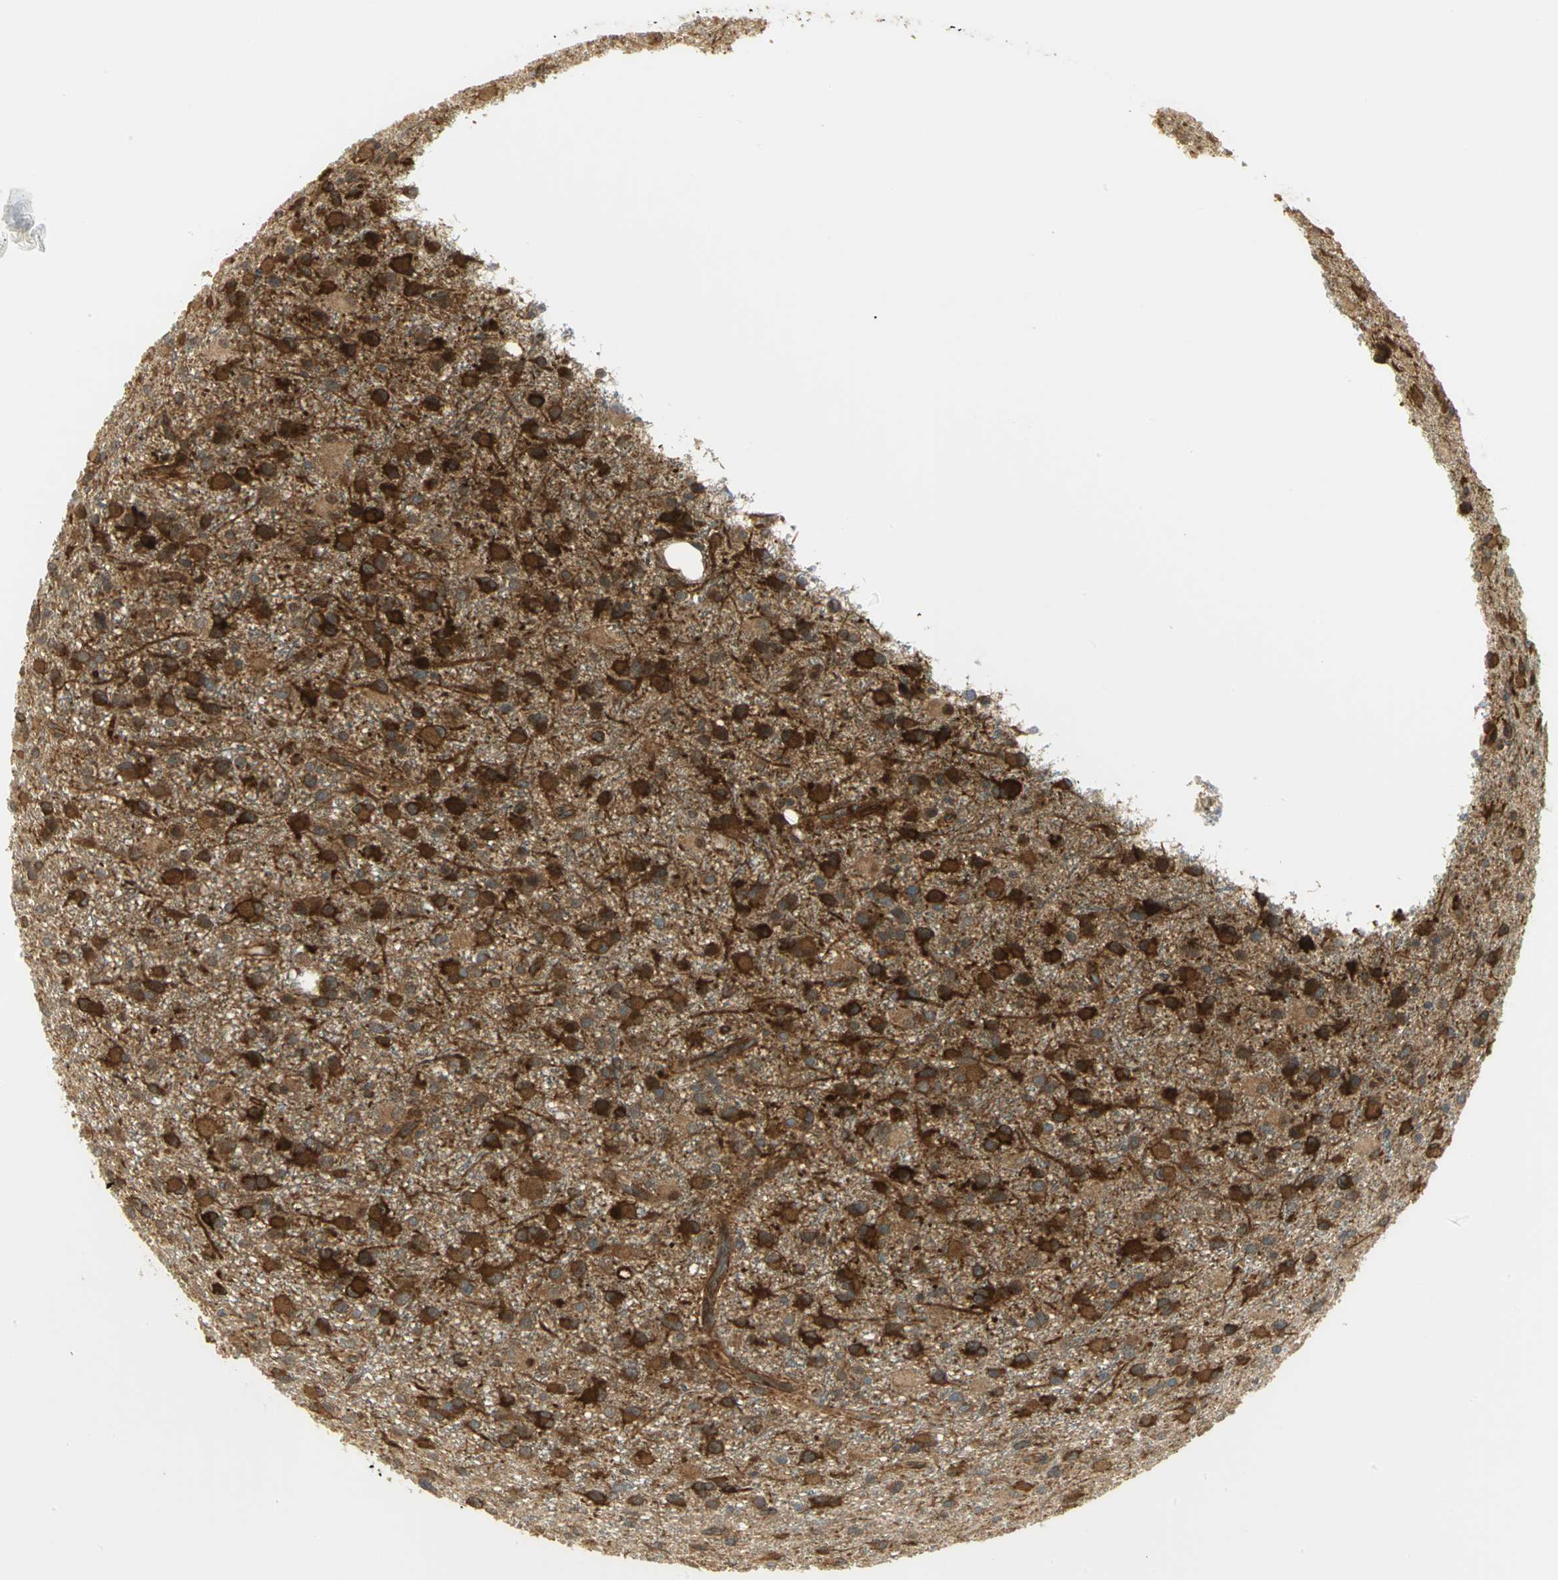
{"staining": {"intensity": "strong", "quantity": ">75%", "location": "cytoplasmic/membranous"}, "tissue": "glioma", "cell_type": "Tumor cells", "image_type": "cancer", "snomed": [{"axis": "morphology", "description": "Glioma, malignant, Low grade"}, {"axis": "topography", "description": "Brain"}], "caption": "IHC photomicrograph of neoplastic tissue: human glioma stained using IHC demonstrates high levels of strong protein expression localized specifically in the cytoplasmic/membranous of tumor cells, appearing as a cytoplasmic/membranous brown color.", "gene": "EEA1", "patient": {"sex": "male", "age": 42}}